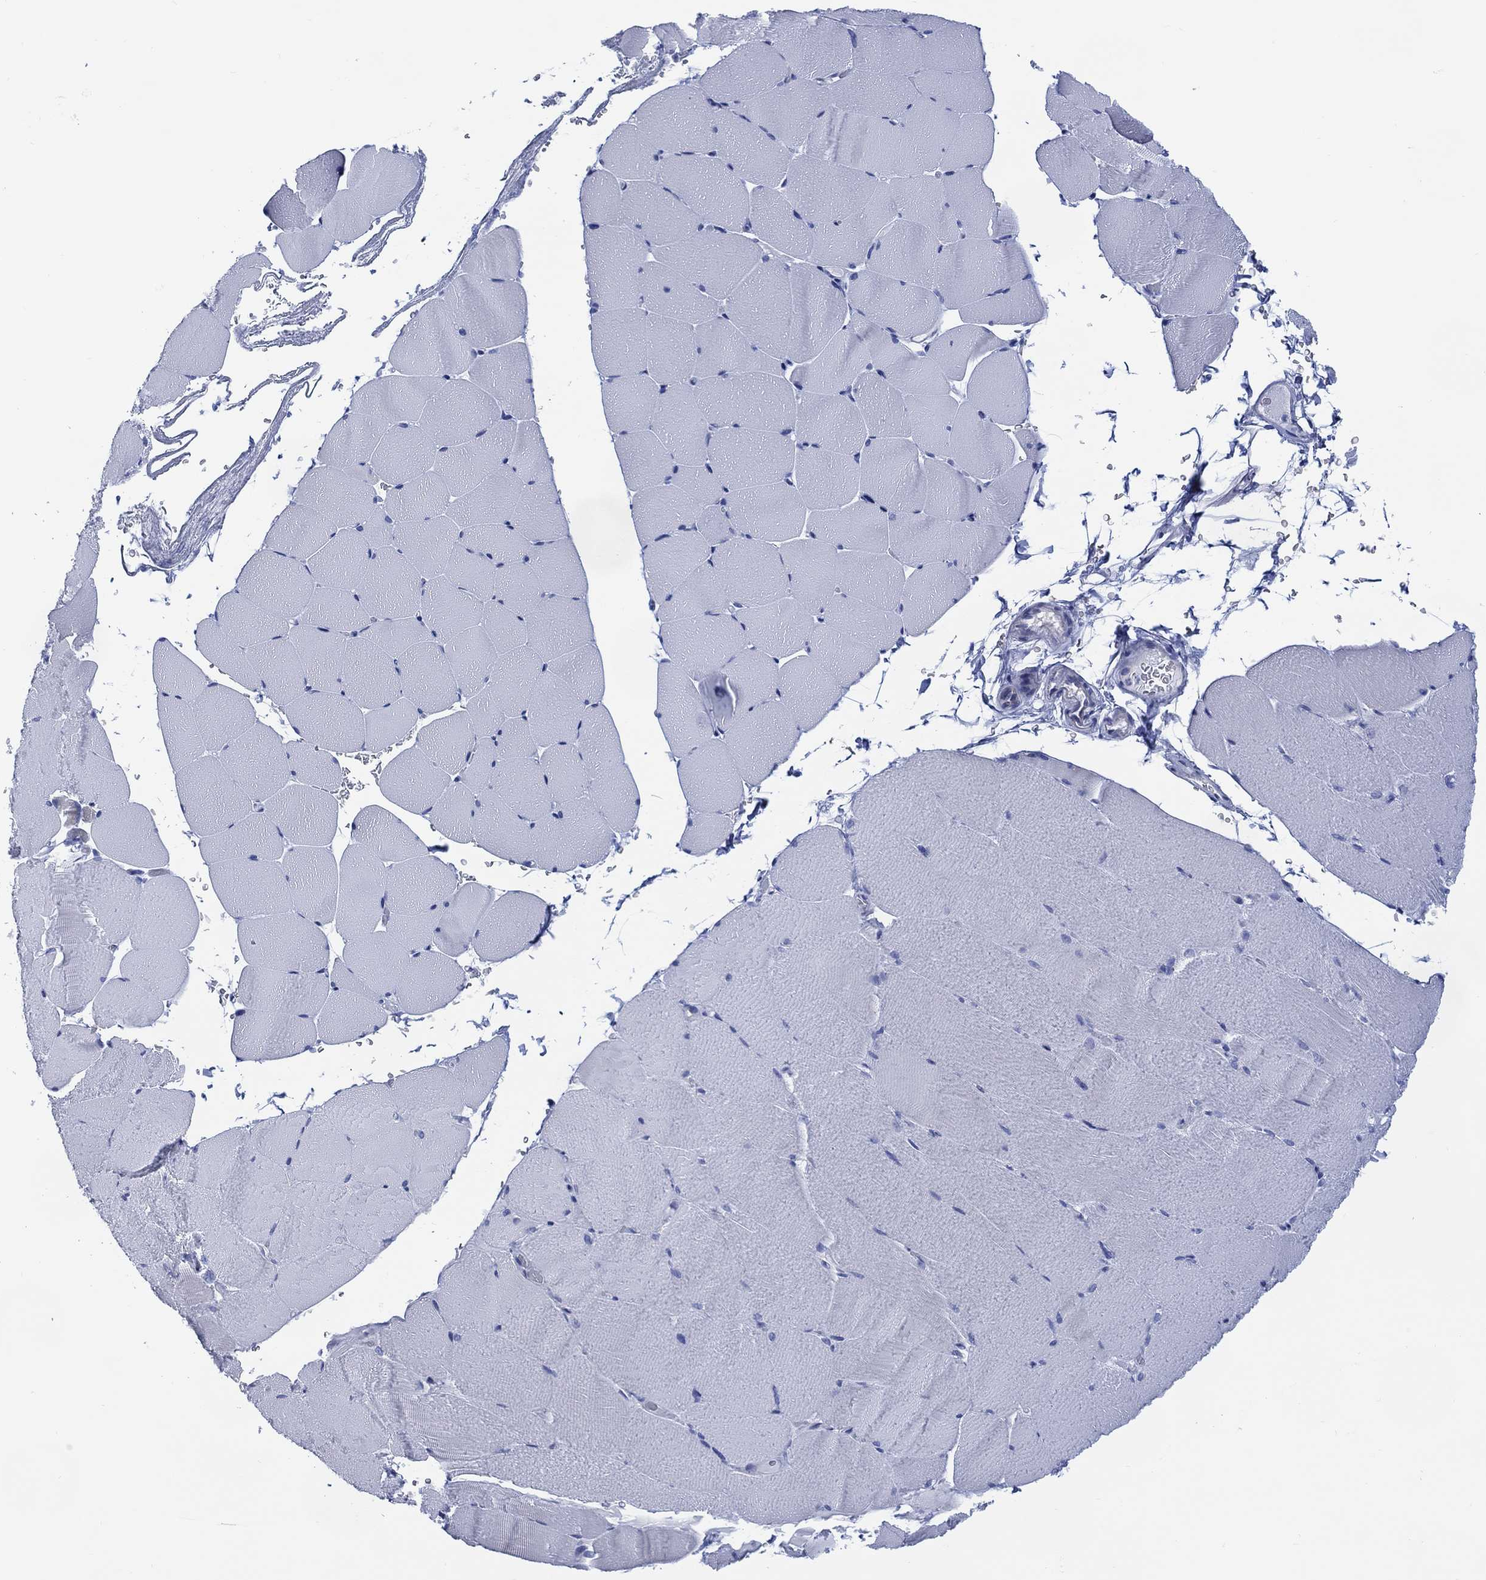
{"staining": {"intensity": "negative", "quantity": "none", "location": "none"}, "tissue": "skeletal muscle", "cell_type": "Myocytes", "image_type": "normal", "snomed": [{"axis": "morphology", "description": "Normal tissue, NOS"}, {"axis": "topography", "description": "Skeletal muscle"}], "caption": "A photomicrograph of skeletal muscle stained for a protein shows no brown staining in myocytes. (Brightfield microscopy of DAB immunohistochemistry (IHC) at high magnification).", "gene": "DDI1", "patient": {"sex": "female", "age": 37}}